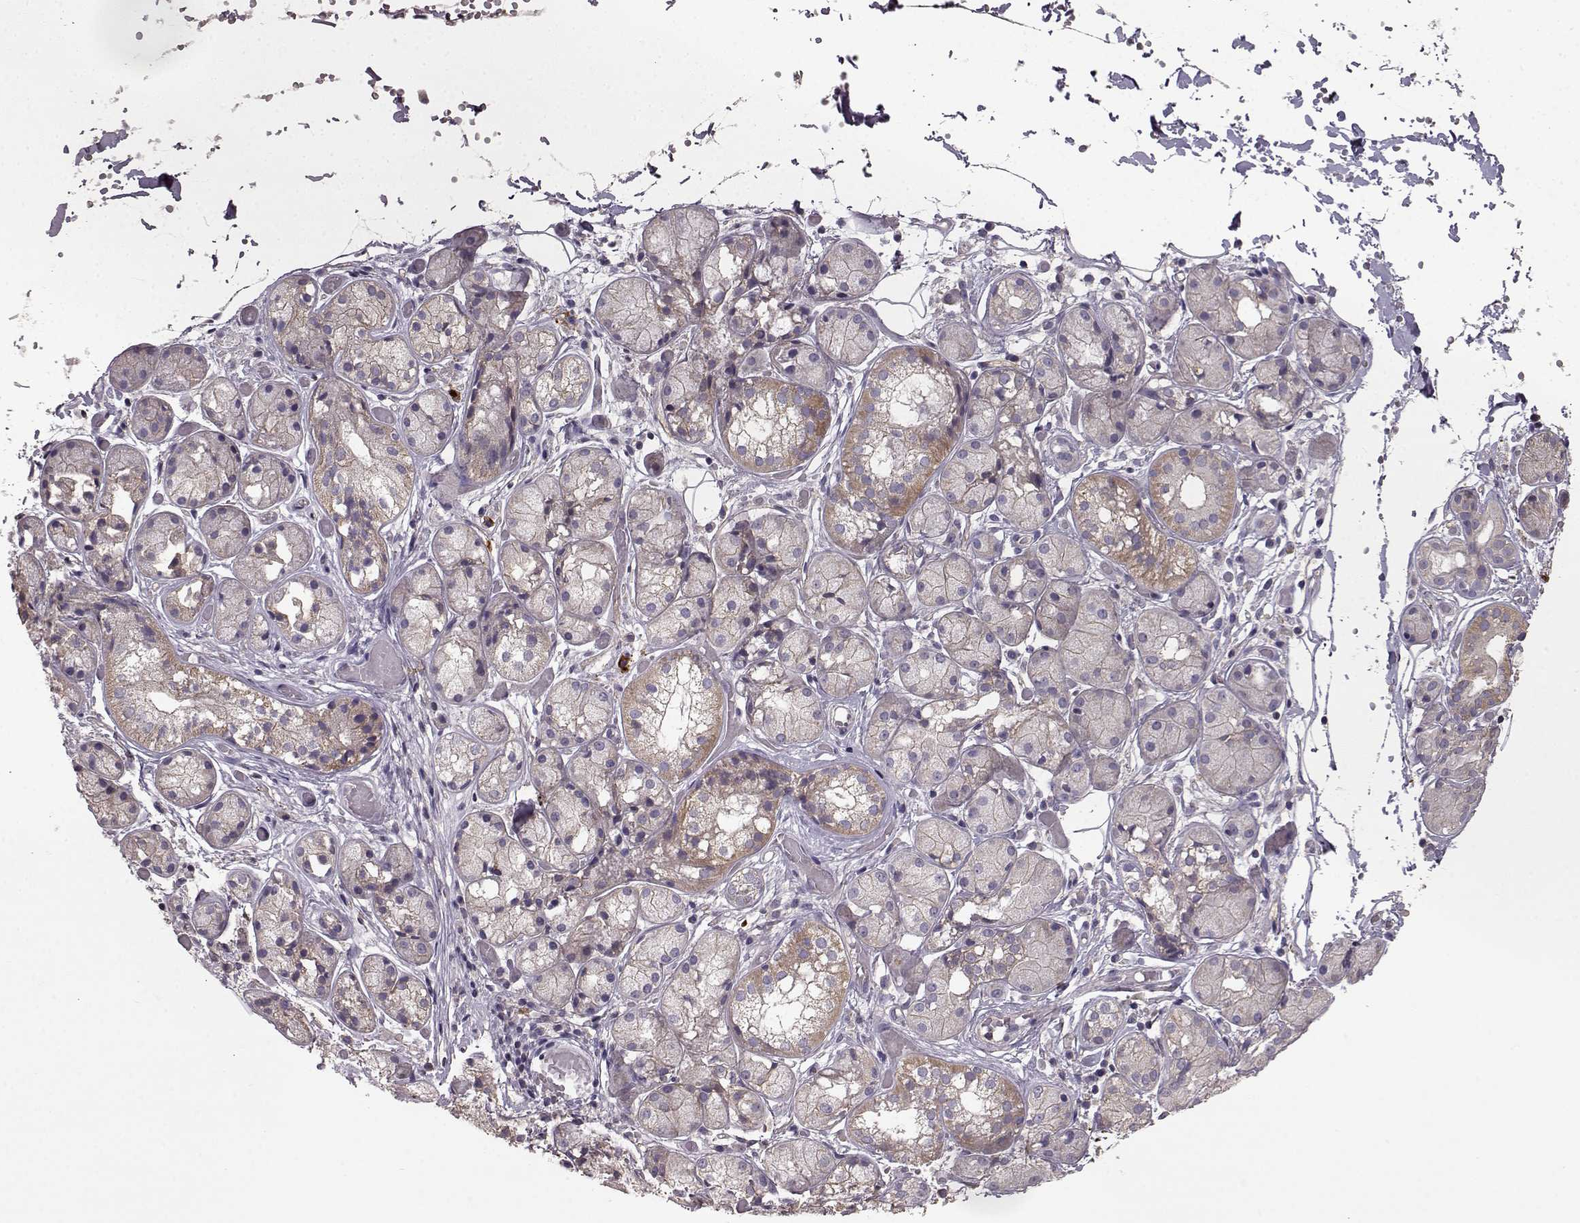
{"staining": {"intensity": "moderate", "quantity": "25%-75%", "location": "cytoplasmic/membranous"}, "tissue": "salivary gland", "cell_type": "Glandular cells", "image_type": "normal", "snomed": [{"axis": "morphology", "description": "Normal tissue, NOS"}, {"axis": "topography", "description": "Salivary gland"}, {"axis": "topography", "description": "Peripheral nerve tissue"}], "caption": "Protein expression by immunohistochemistry (IHC) reveals moderate cytoplasmic/membranous staining in approximately 25%-75% of glandular cells in normal salivary gland. (DAB (3,3'-diaminobenzidine) = brown stain, brightfield microscopy at high magnification).", "gene": "ERBB3", "patient": {"sex": "male", "age": 71}}